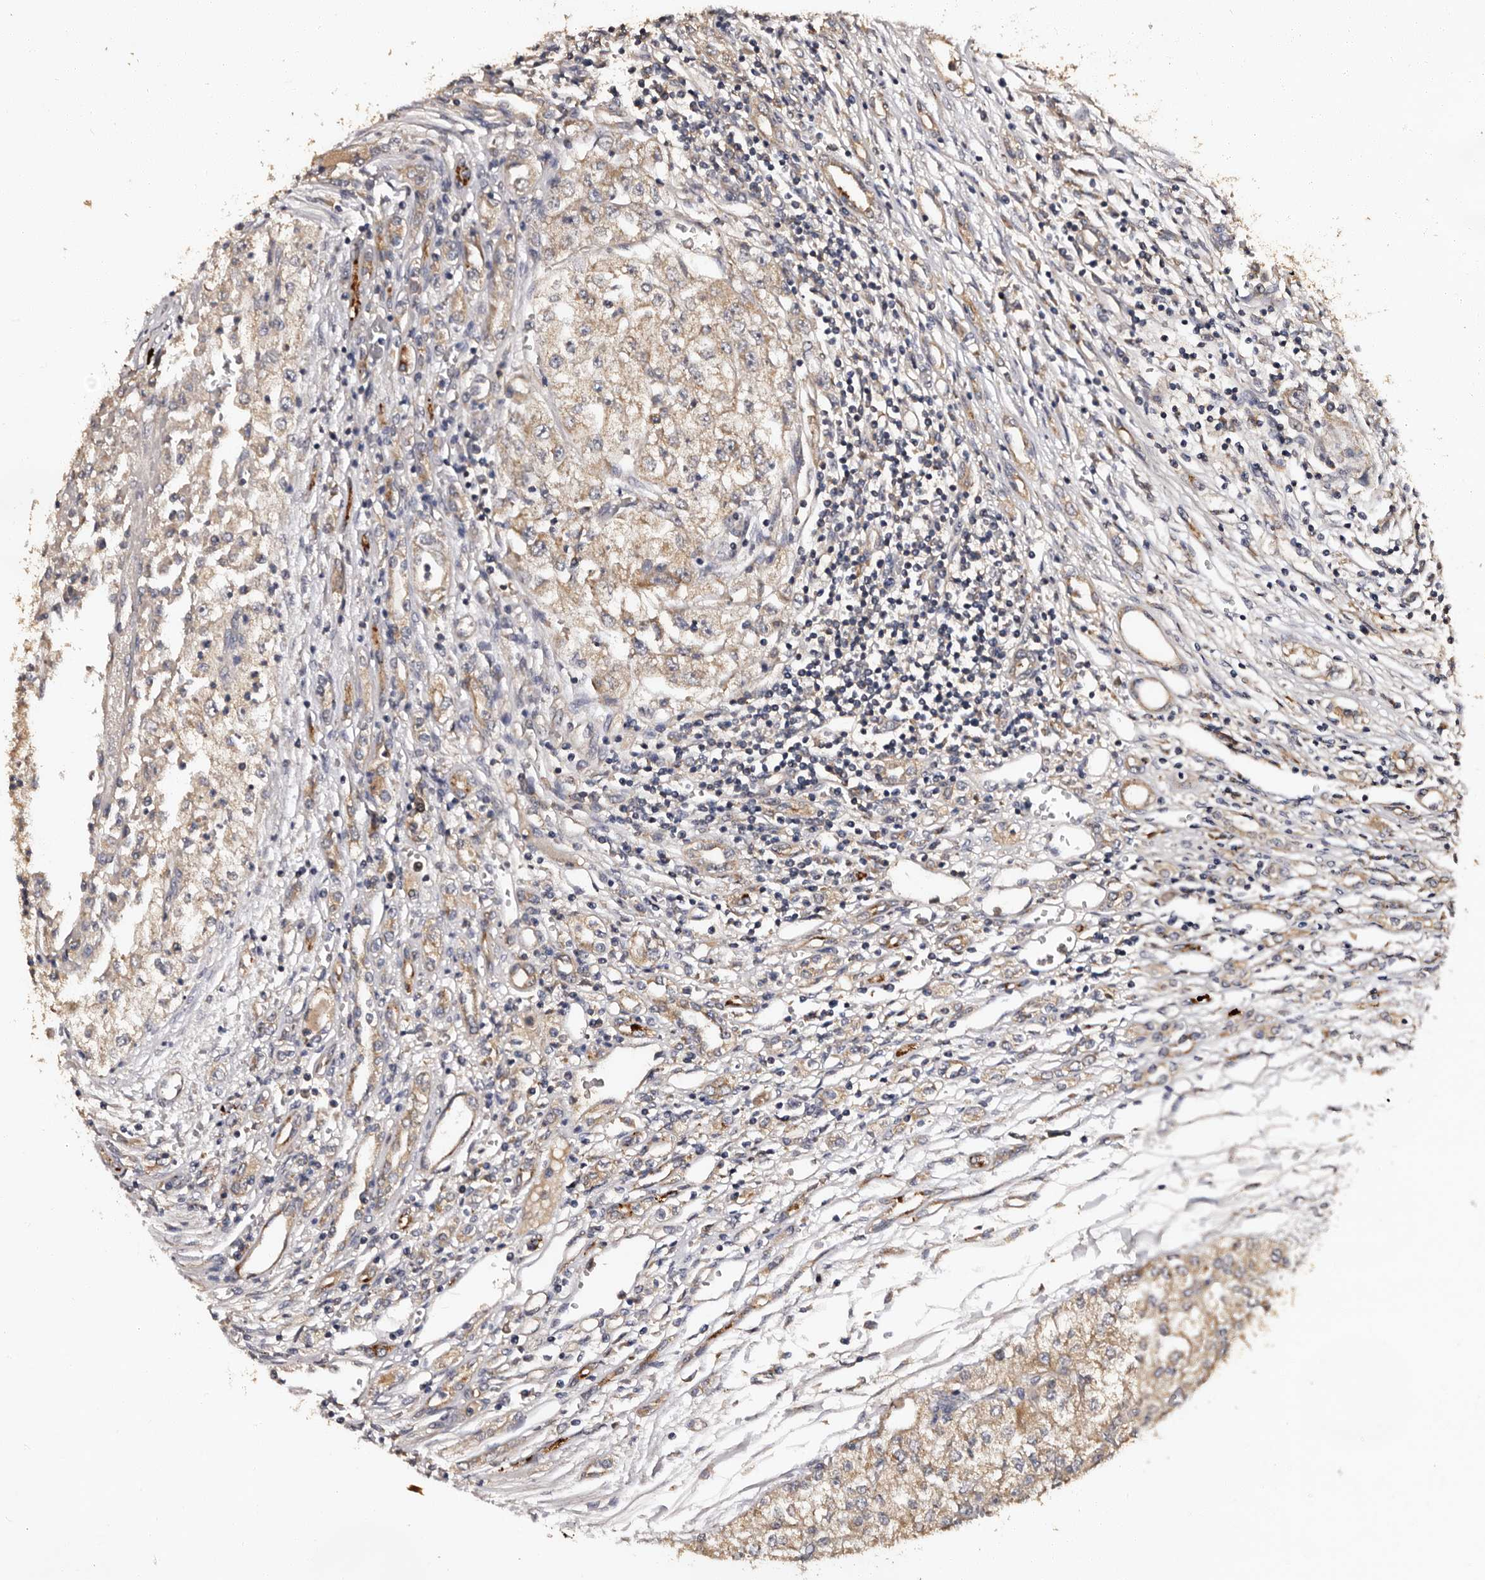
{"staining": {"intensity": "weak", "quantity": "25%-75%", "location": "cytoplasmic/membranous"}, "tissue": "renal cancer", "cell_type": "Tumor cells", "image_type": "cancer", "snomed": [{"axis": "morphology", "description": "Adenocarcinoma, NOS"}, {"axis": "topography", "description": "Kidney"}], "caption": "The immunohistochemical stain labels weak cytoplasmic/membranous expression in tumor cells of adenocarcinoma (renal) tissue.", "gene": "ADCK5", "patient": {"sex": "female", "age": 54}}